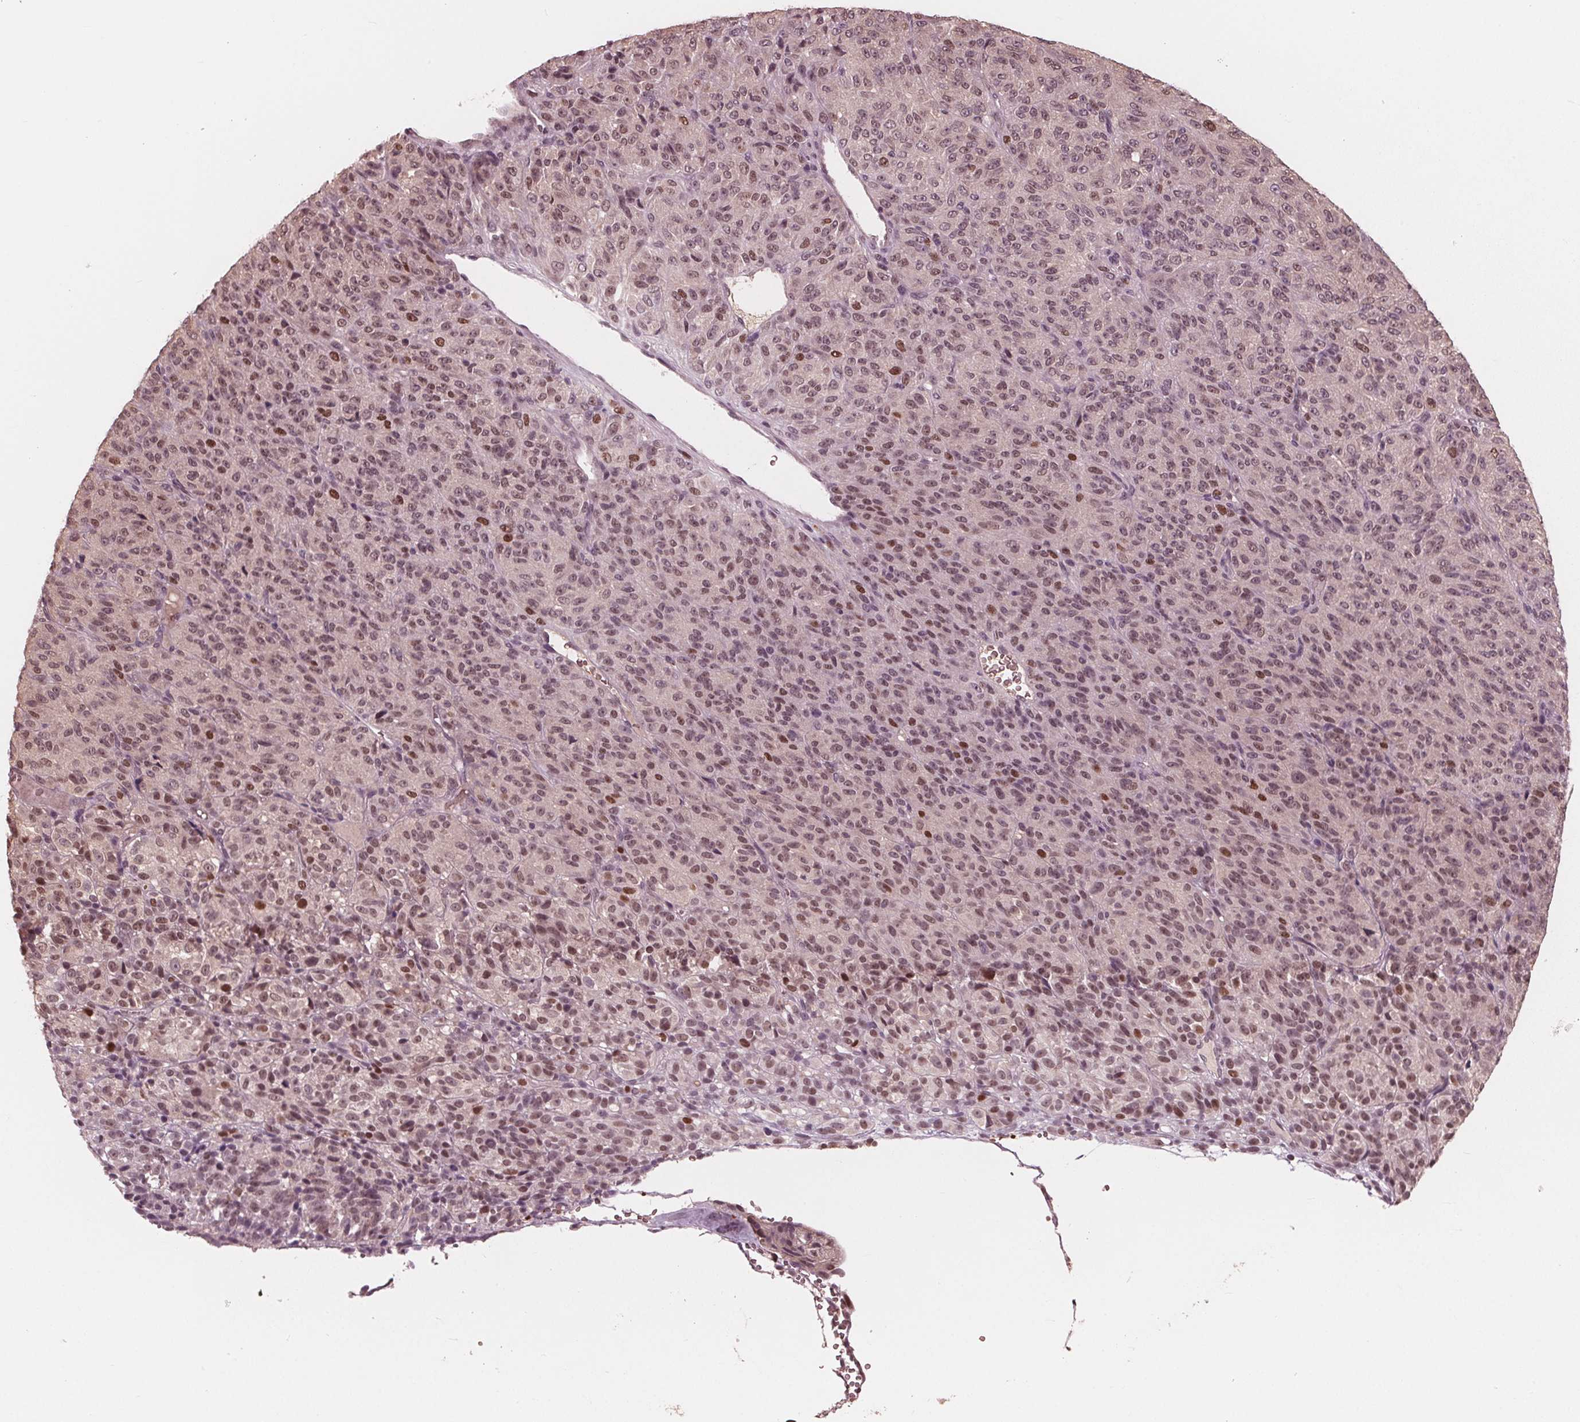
{"staining": {"intensity": "weak", "quantity": "25%-75%", "location": "nuclear"}, "tissue": "melanoma", "cell_type": "Tumor cells", "image_type": "cancer", "snomed": [{"axis": "morphology", "description": "Malignant melanoma, Metastatic site"}, {"axis": "topography", "description": "Brain"}], "caption": "IHC (DAB) staining of human melanoma demonstrates weak nuclear protein expression in approximately 25%-75% of tumor cells.", "gene": "HIRIP3", "patient": {"sex": "female", "age": 56}}